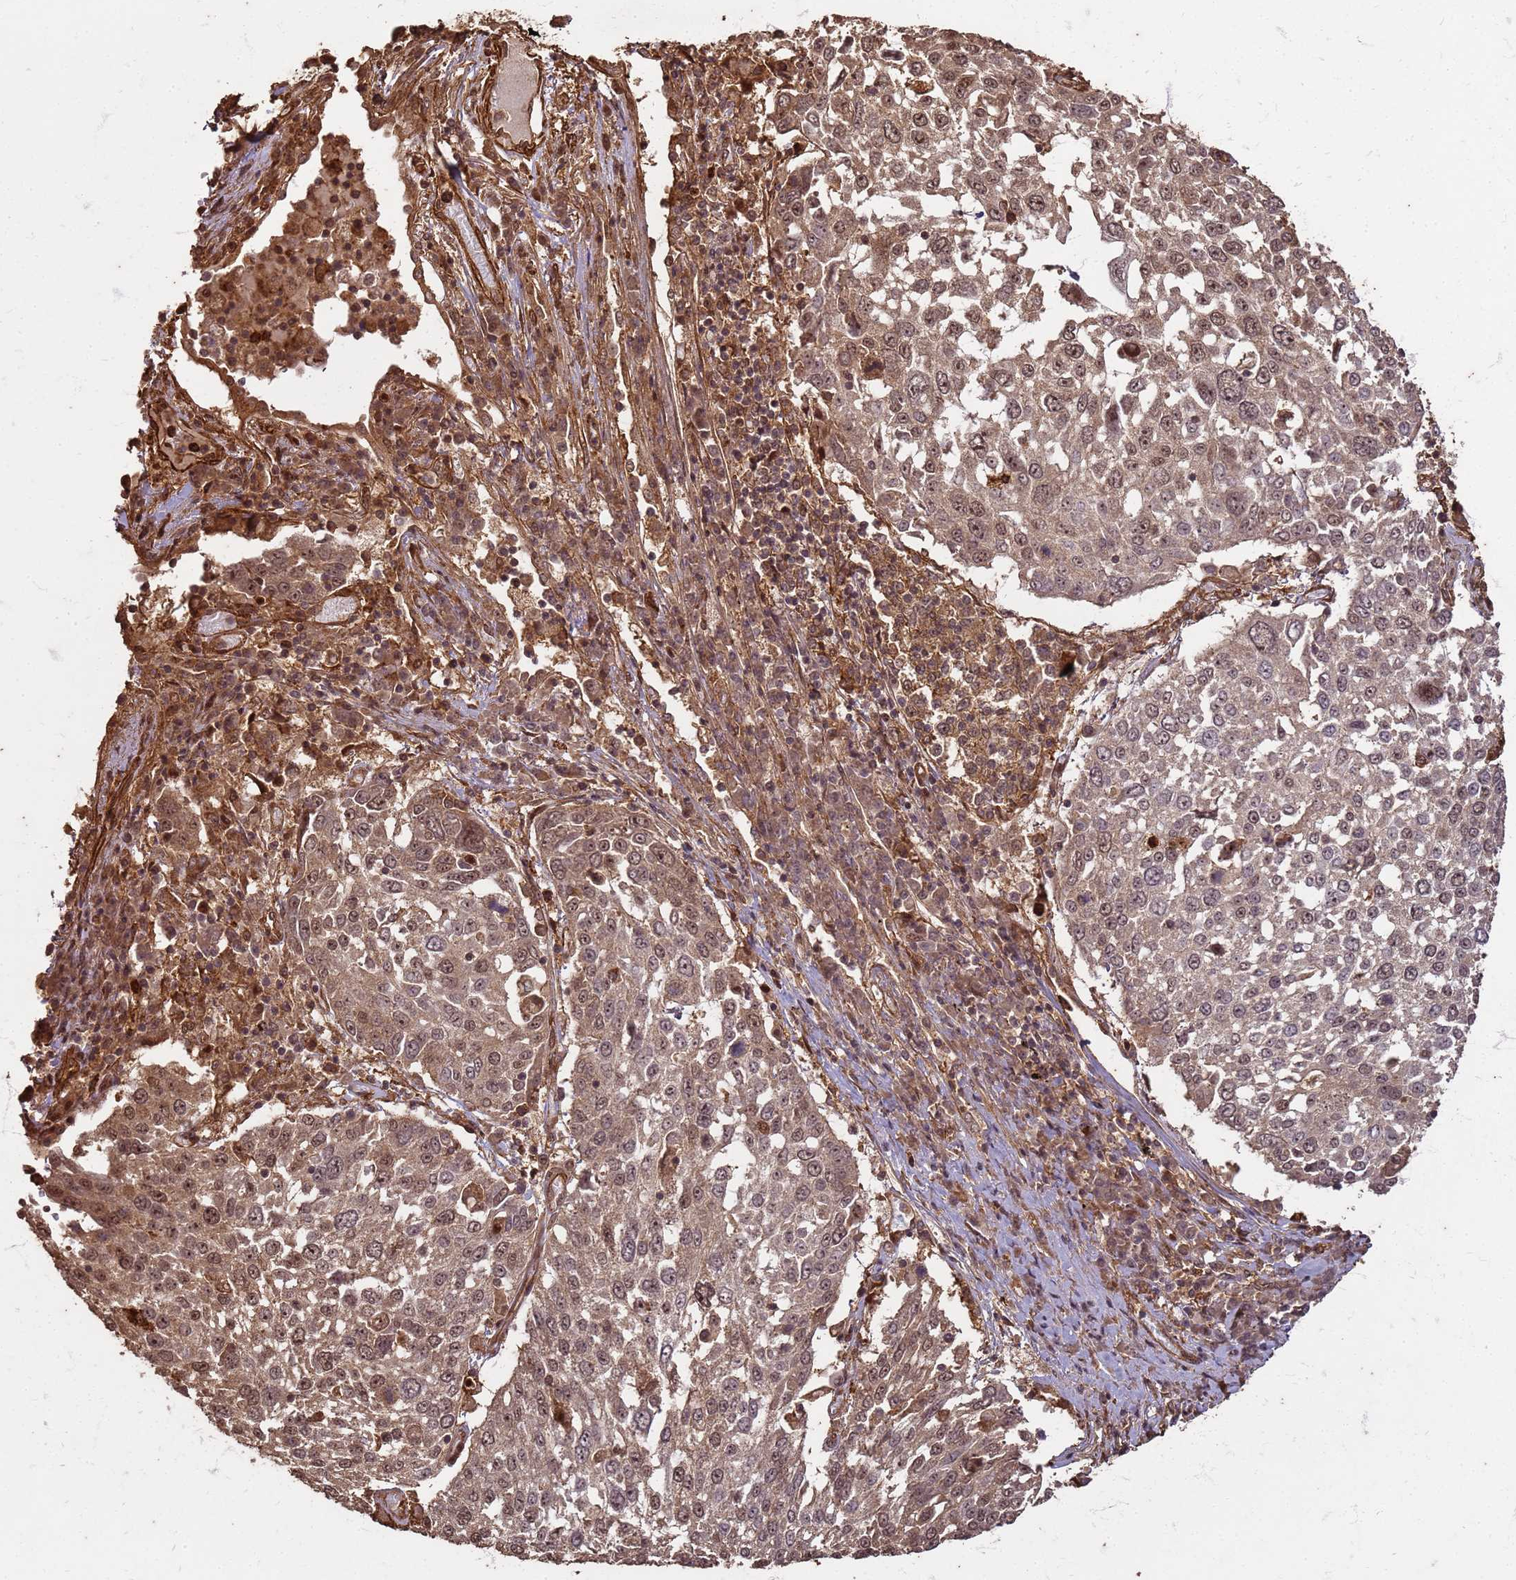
{"staining": {"intensity": "moderate", "quantity": ">75%", "location": "cytoplasmic/membranous,nuclear"}, "tissue": "lung cancer", "cell_type": "Tumor cells", "image_type": "cancer", "snomed": [{"axis": "morphology", "description": "Squamous cell carcinoma, NOS"}, {"axis": "topography", "description": "Lung"}], "caption": "Brown immunohistochemical staining in human lung cancer exhibits moderate cytoplasmic/membranous and nuclear positivity in about >75% of tumor cells. The staining was performed using DAB to visualize the protein expression in brown, while the nuclei were stained in blue with hematoxylin (Magnification: 20x).", "gene": "KIF26A", "patient": {"sex": "male", "age": 65}}